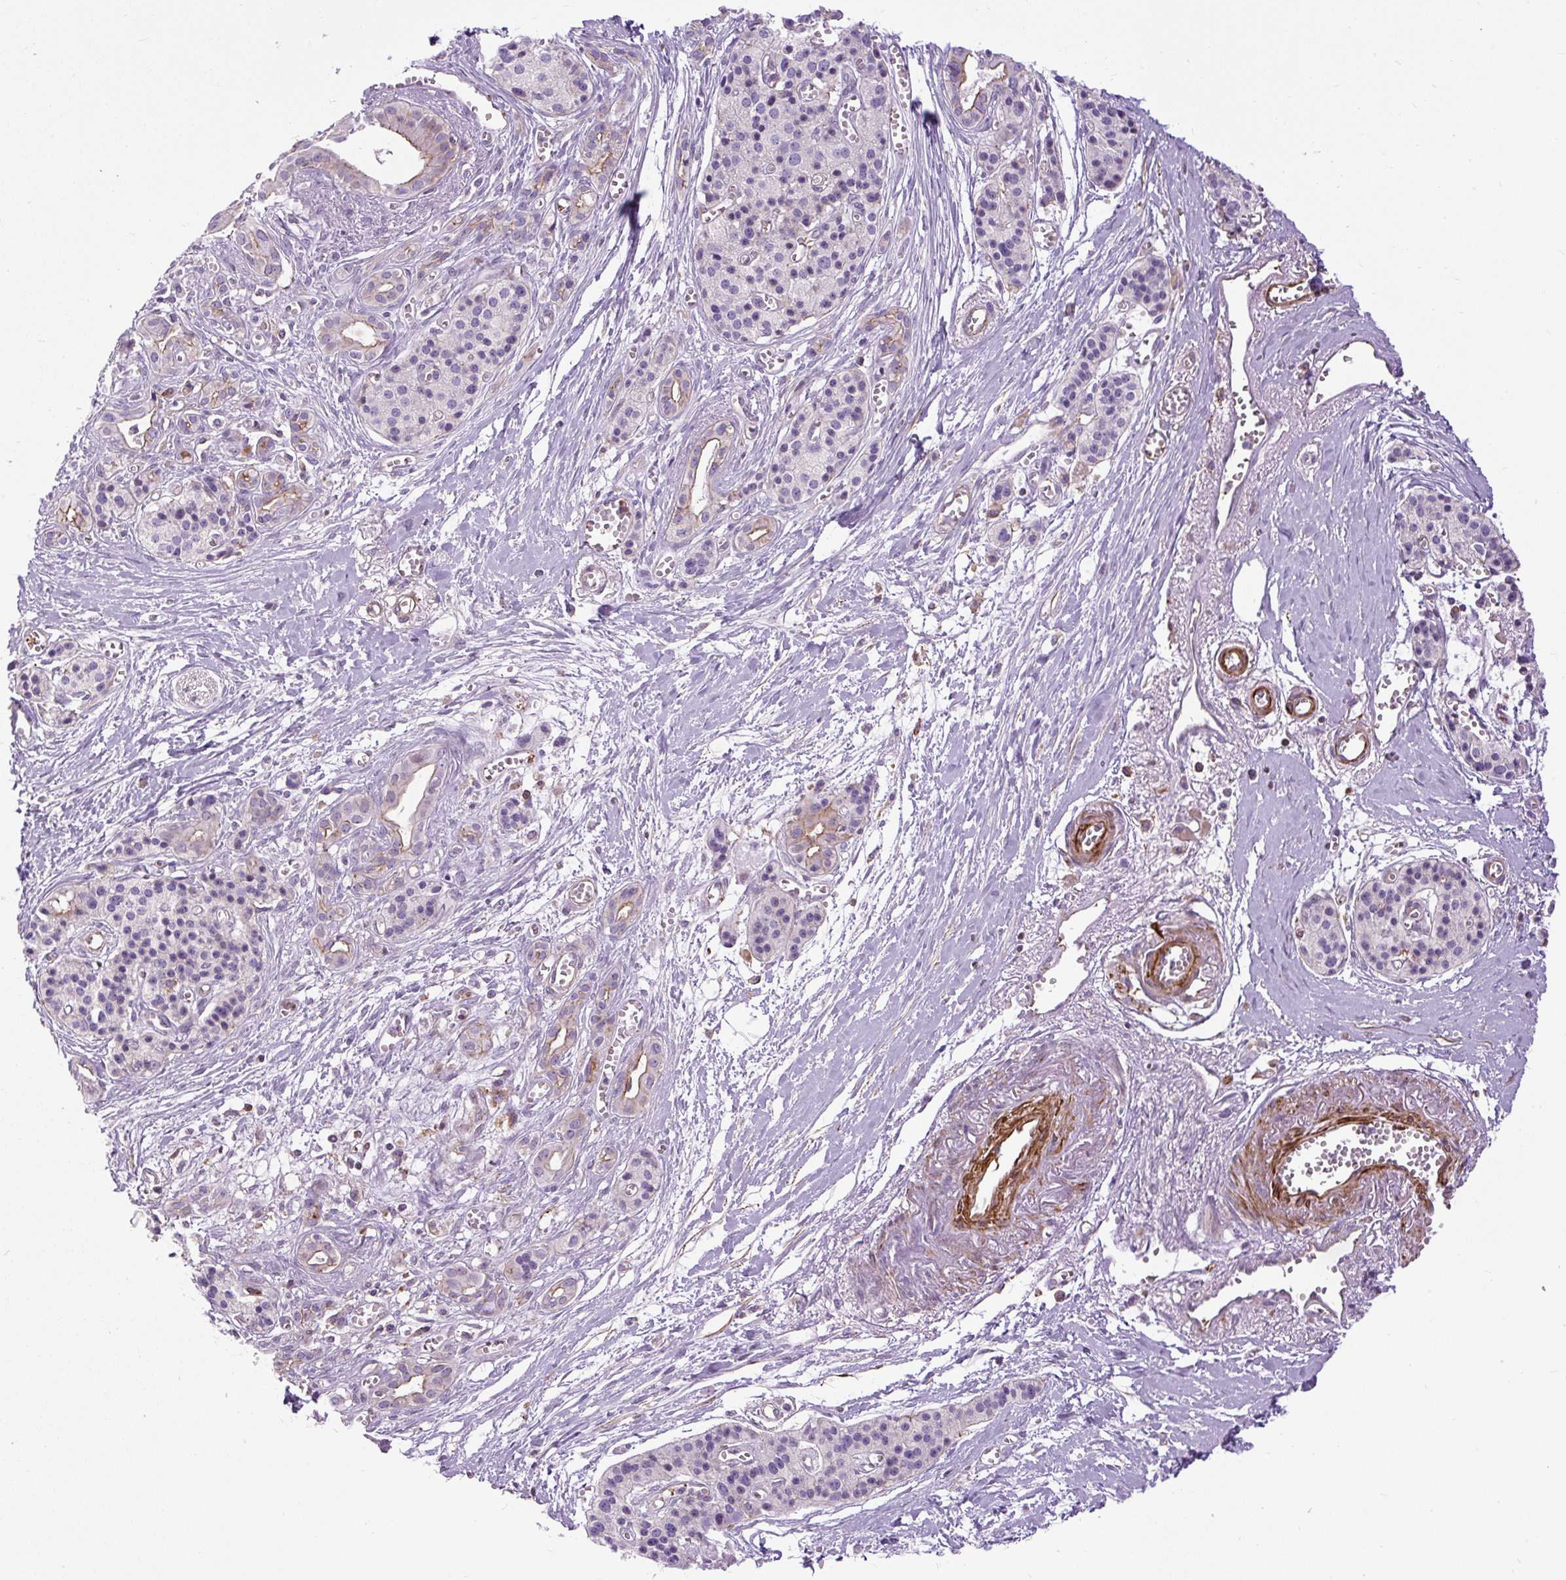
{"staining": {"intensity": "weak", "quantity": "25%-75%", "location": "cytoplasmic/membranous"}, "tissue": "pancreatic cancer", "cell_type": "Tumor cells", "image_type": "cancer", "snomed": [{"axis": "morphology", "description": "Adenocarcinoma, NOS"}, {"axis": "topography", "description": "Pancreas"}], "caption": "The image exhibits staining of pancreatic cancer (adenocarcinoma), revealing weak cytoplasmic/membranous protein staining (brown color) within tumor cells.", "gene": "ZNF197", "patient": {"sex": "male", "age": 71}}